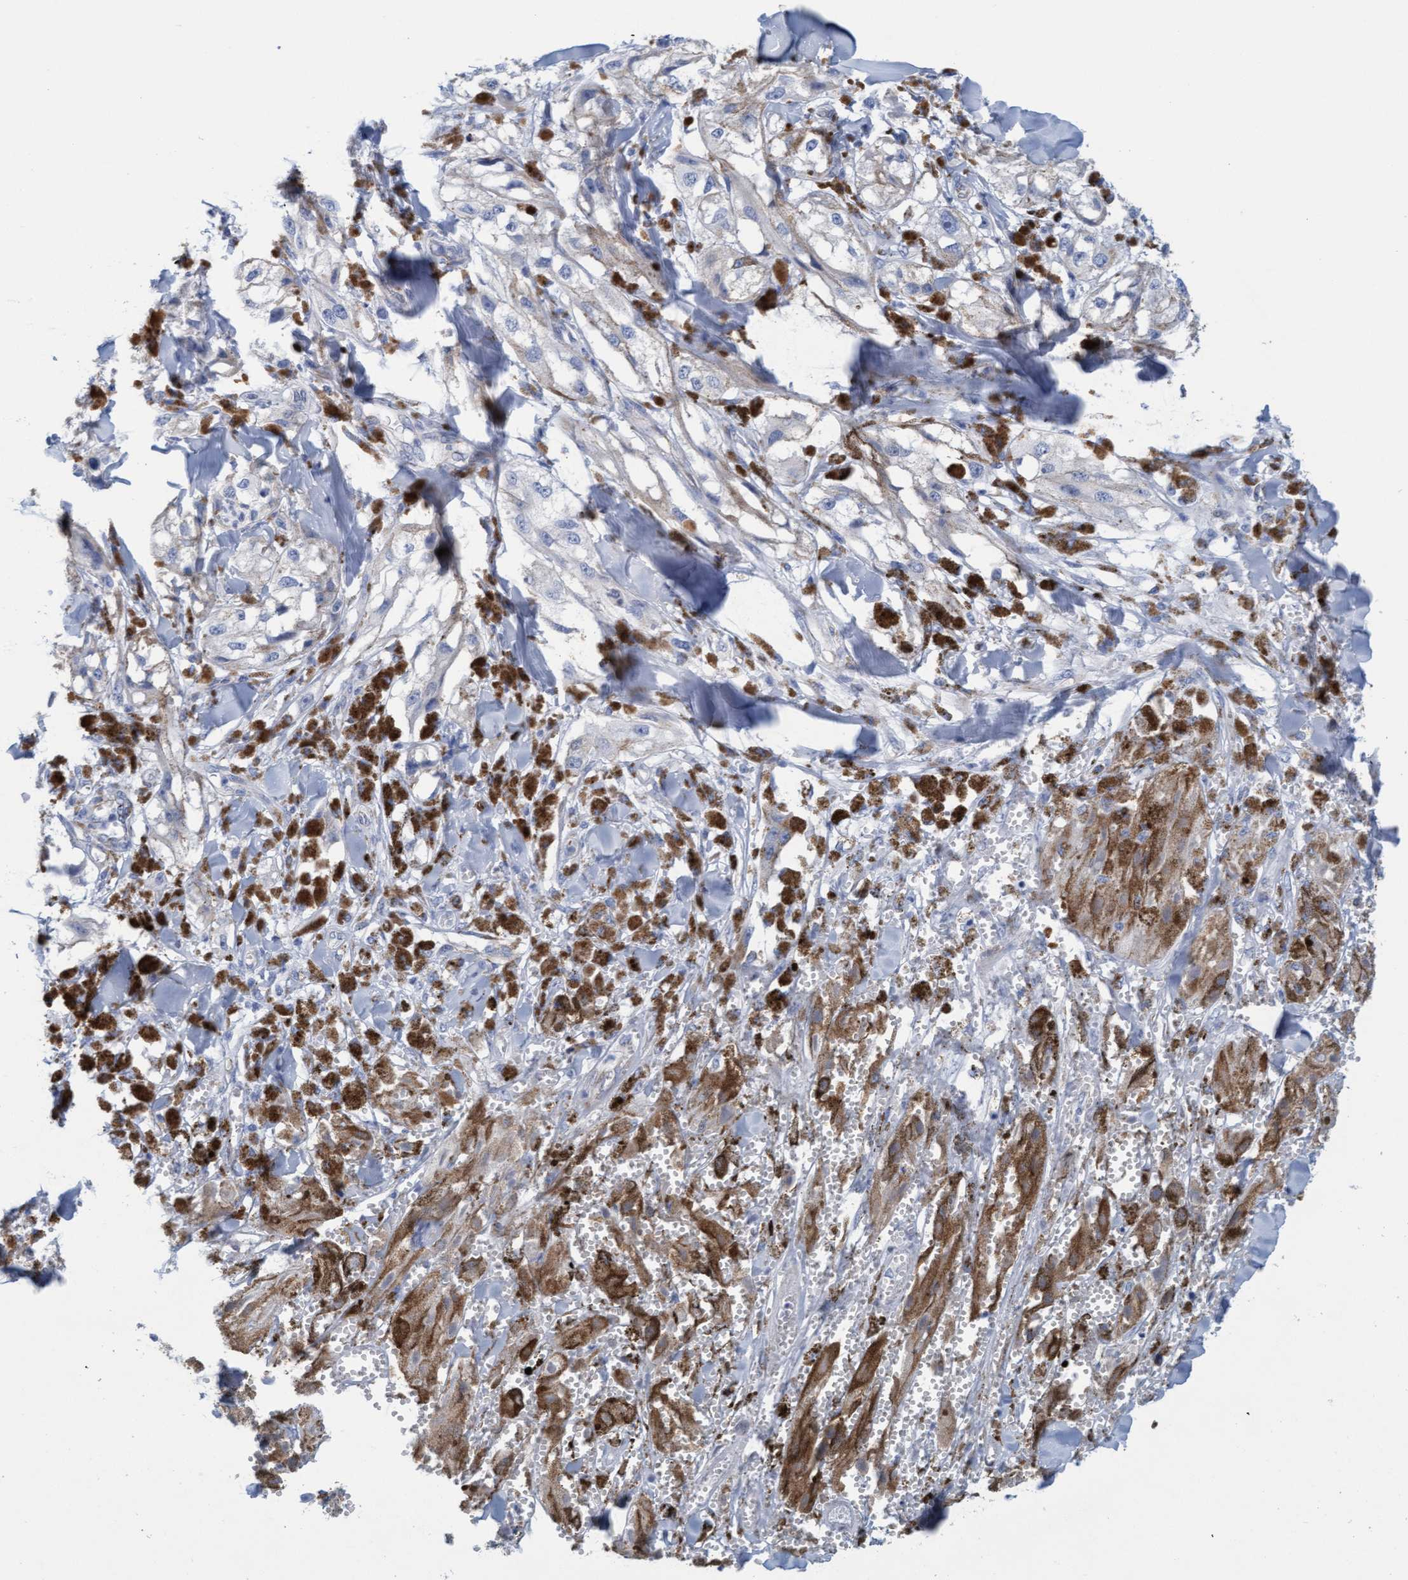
{"staining": {"intensity": "negative", "quantity": "none", "location": "none"}, "tissue": "melanoma", "cell_type": "Tumor cells", "image_type": "cancer", "snomed": [{"axis": "morphology", "description": "Malignant melanoma, NOS"}, {"axis": "topography", "description": "Skin"}], "caption": "Human melanoma stained for a protein using immunohistochemistry exhibits no positivity in tumor cells.", "gene": "MTFR1", "patient": {"sex": "male", "age": 88}}